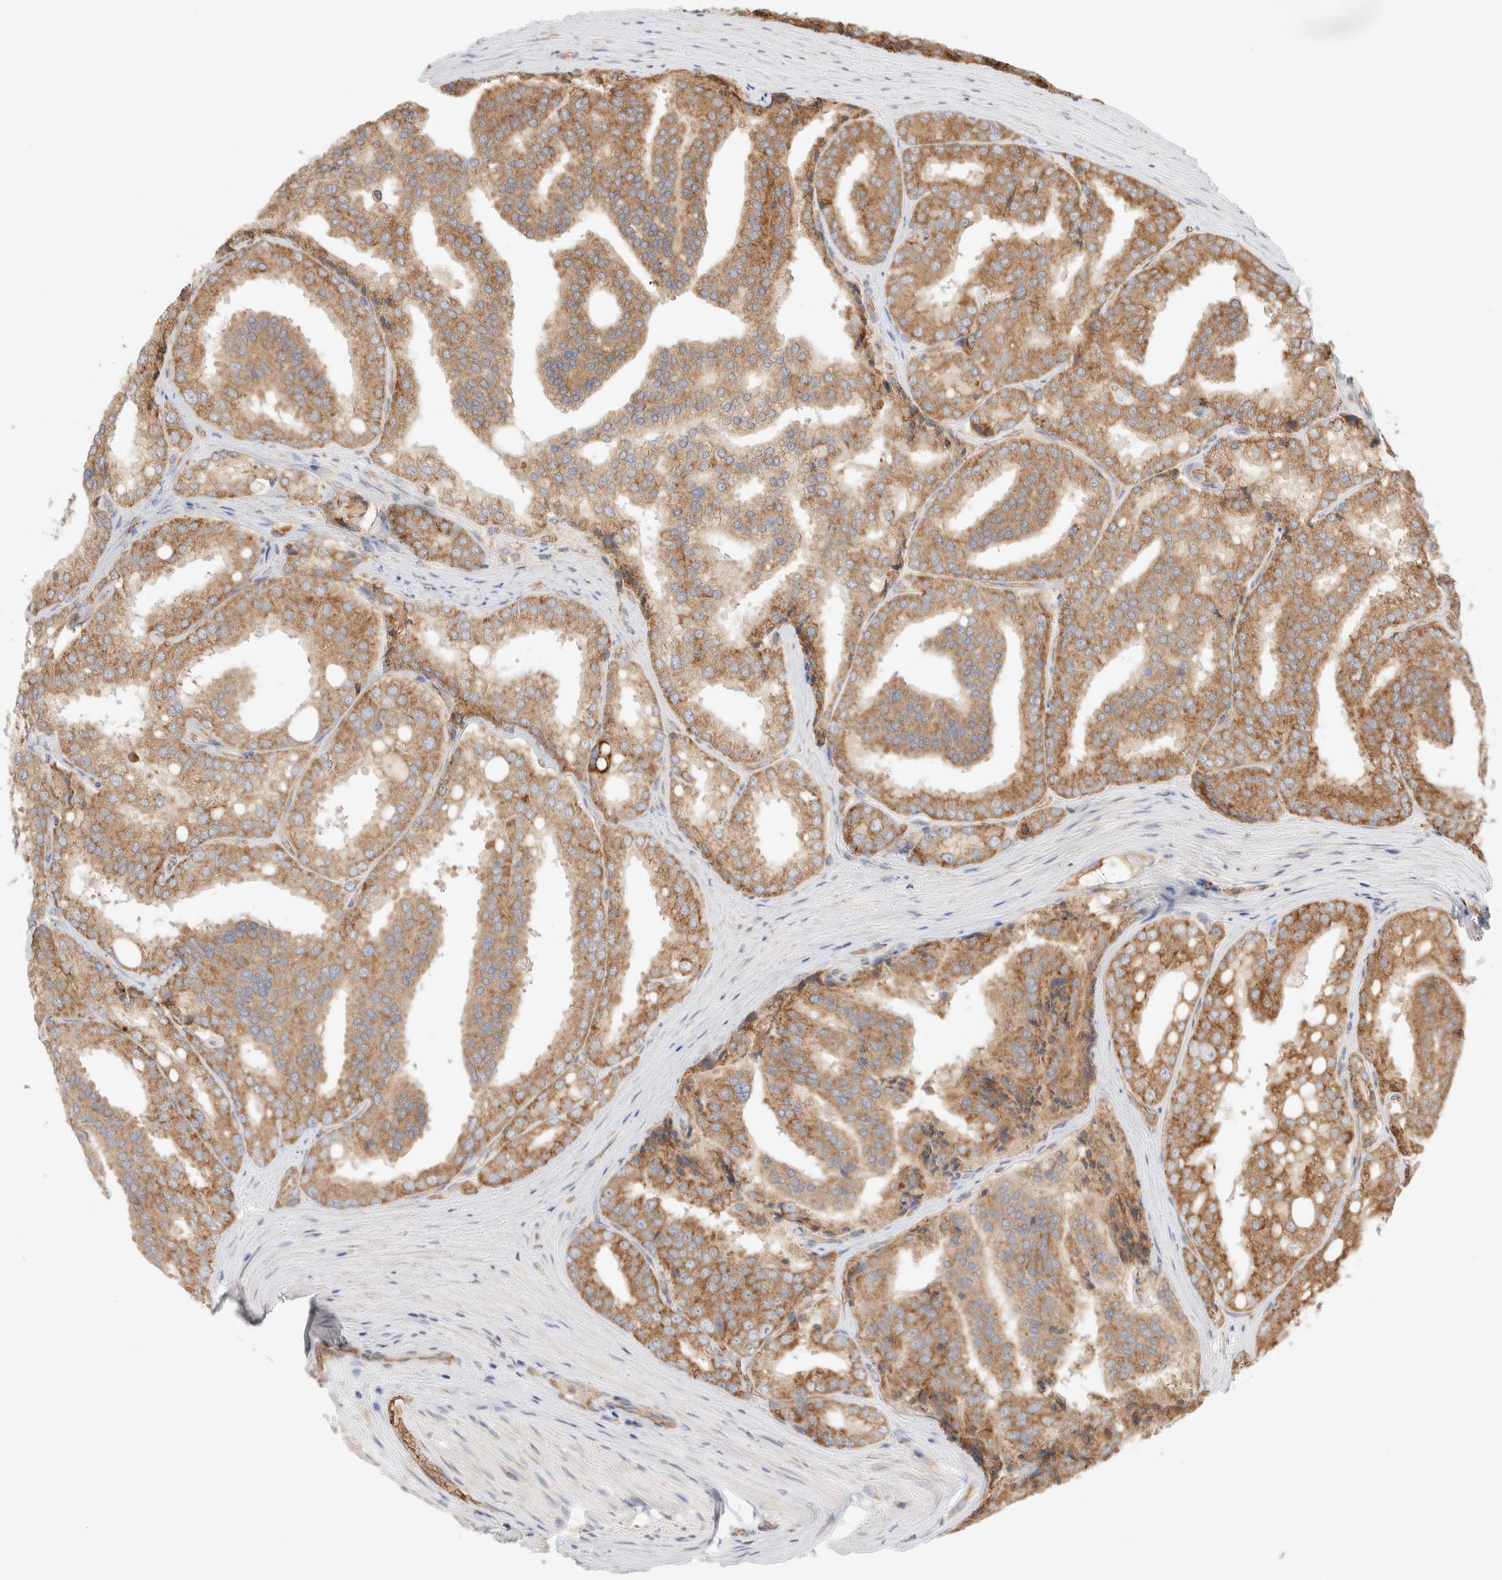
{"staining": {"intensity": "moderate", "quantity": ">75%", "location": "cytoplasmic/membranous"}, "tissue": "prostate cancer", "cell_type": "Tumor cells", "image_type": "cancer", "snomed": [{"axis": "morphology", "description": "Adenocarcinoma, High grade"}, {"axis": "topography", "description": "Prostate"}], "caption": "DAB immunohistochemical staining of human prostate cancer (high-grade adenocarcinoma) displays moderate cytoplasmic/membranous protein expression in about >75% of tumor cells.", "gene": "UTS2B", "patient": {"sex": "male", "age": 50}}